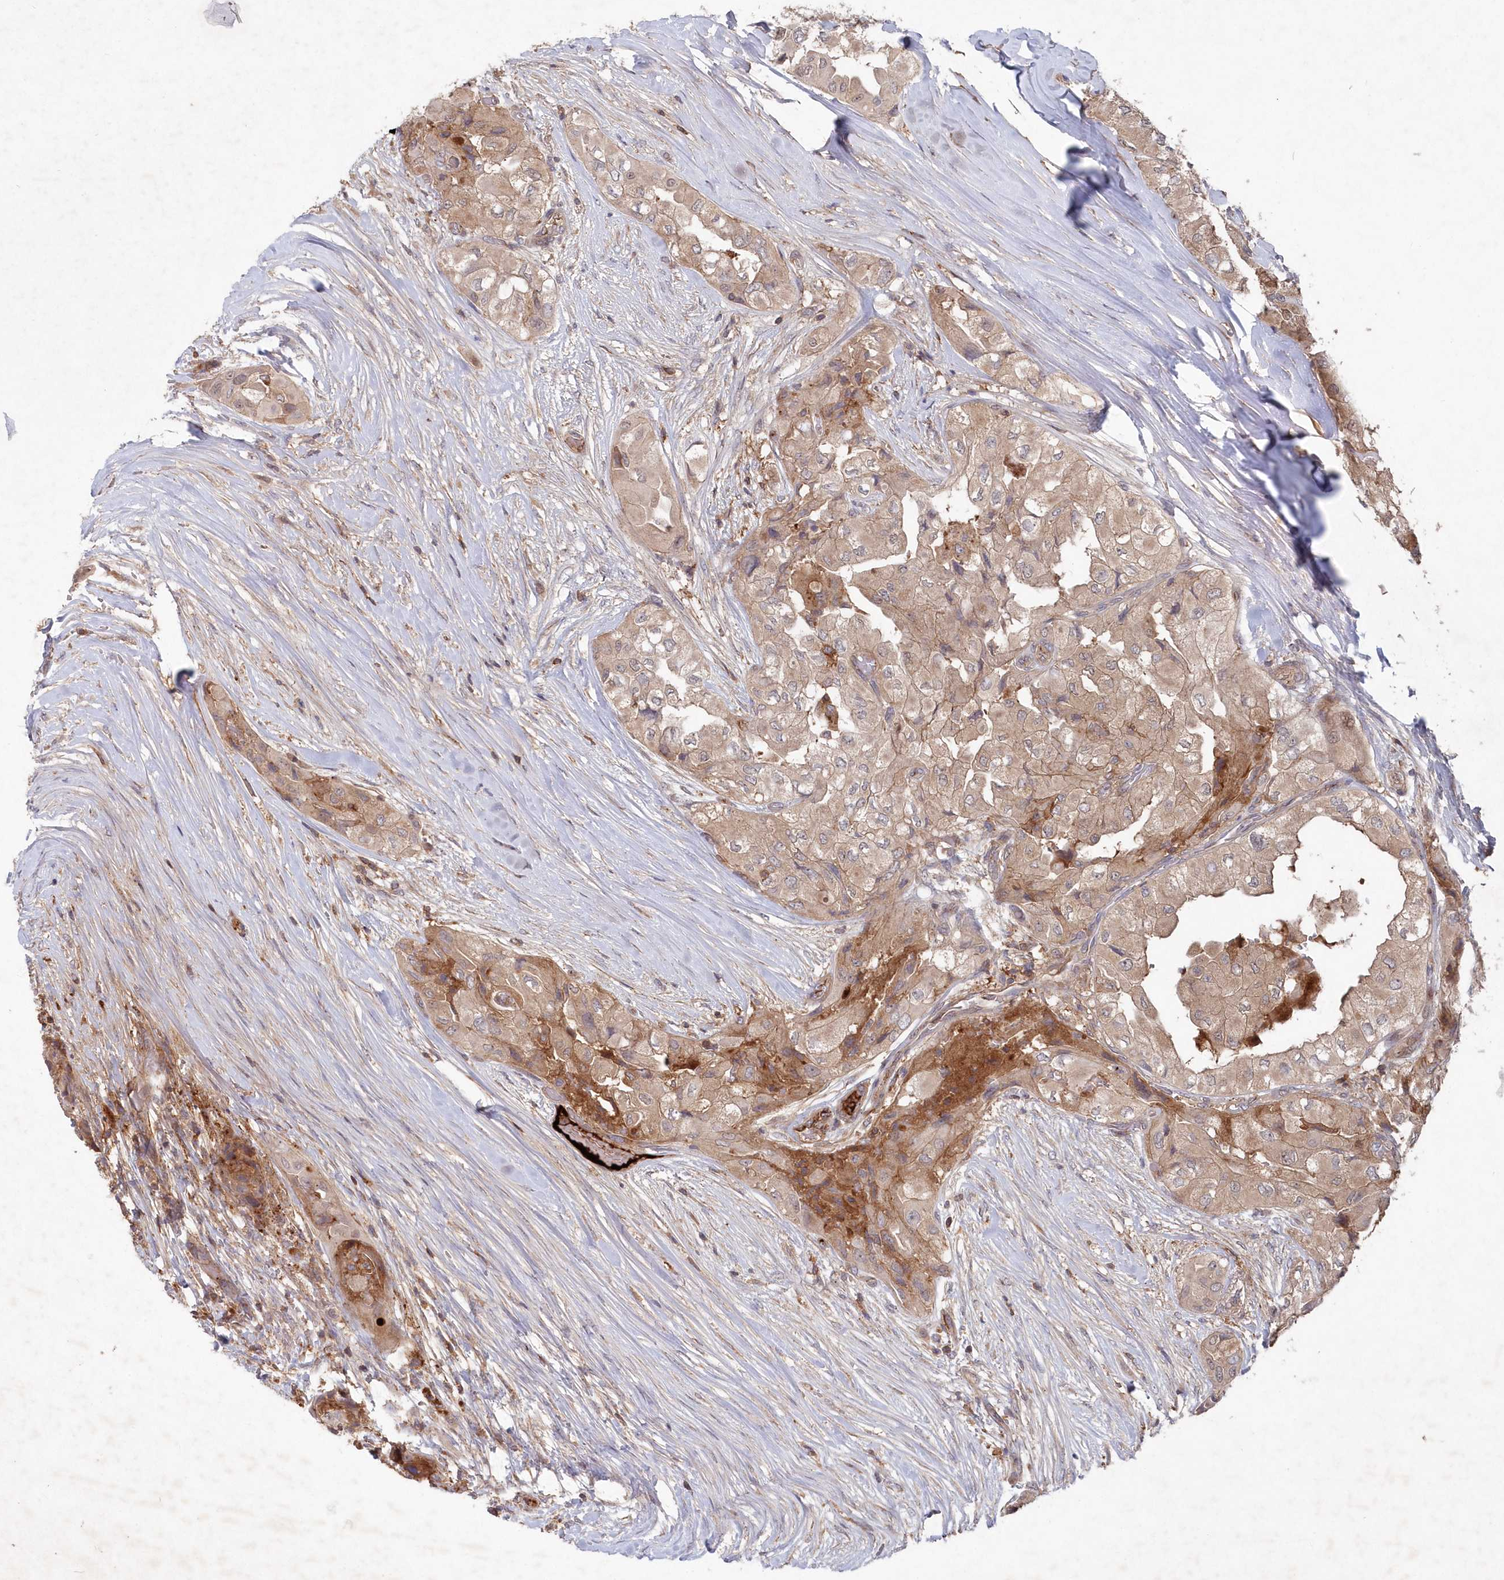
{"staining": {"intensity": "weak", "quantity": ">75%", "location": "cytoplasmic/membranous"}, "tissue": "thyroid cancer", "cell_type": "Tumor cells", "image_type": "cancer", "snomed": [{"axis": "morphology", "description": "Papillary adenocarcinoma, NOS"}, {"axis": "topography", "description": "Thyroid gland"}], "caption": "Thyroid papillary adenocarcinoma was stained to show a protein in brown. There is low levels of weak cytoplasmic/membranous expression in approximately >75% of tumor cells.", "gene": "ABHD14B", "patient": {"sex": "female", "age": 59}}